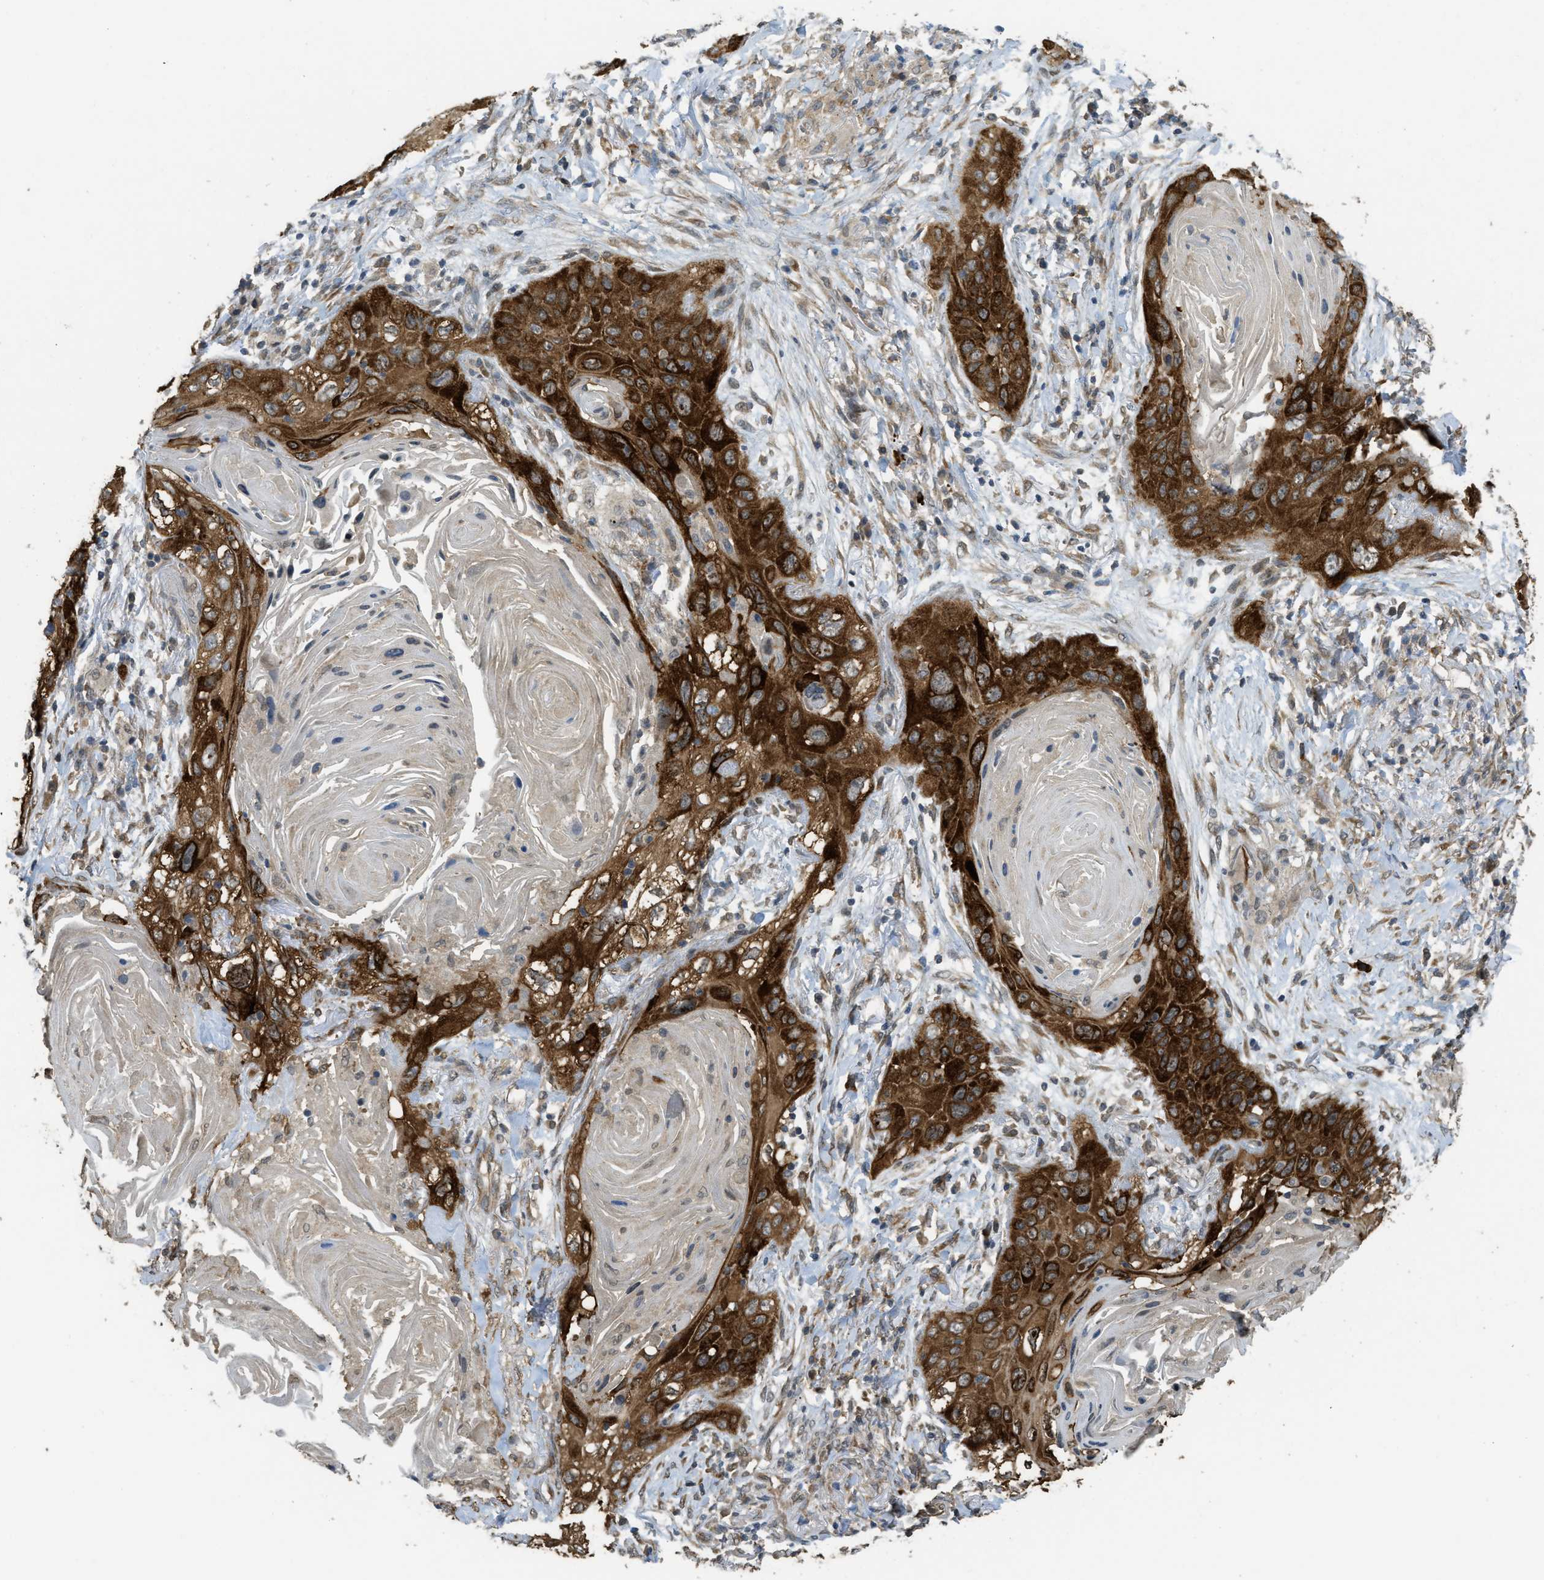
{"staining": {"intensity": "strong", "quantity": ">75%", "location": "cytoplasmic/membranous"}, "tissue": "lung cancer", "cell_type": "Tumor cells", "image_type": "cancer", "snomed": [{"axis": "morphology", "description": "Squamous cell carcinoma, NOS"}, {"axis": "topography", "description": "Lung"}], "caption": "A brown stain shows strong cytoplasmic/membranous staining of a protein in squamous cell carcinoma (lung) tumor cells. (IHC, brightfield microscopy, high magnification).", "gene": "IGF2BP2", "patient": {"sex": "female", "age": 67}}